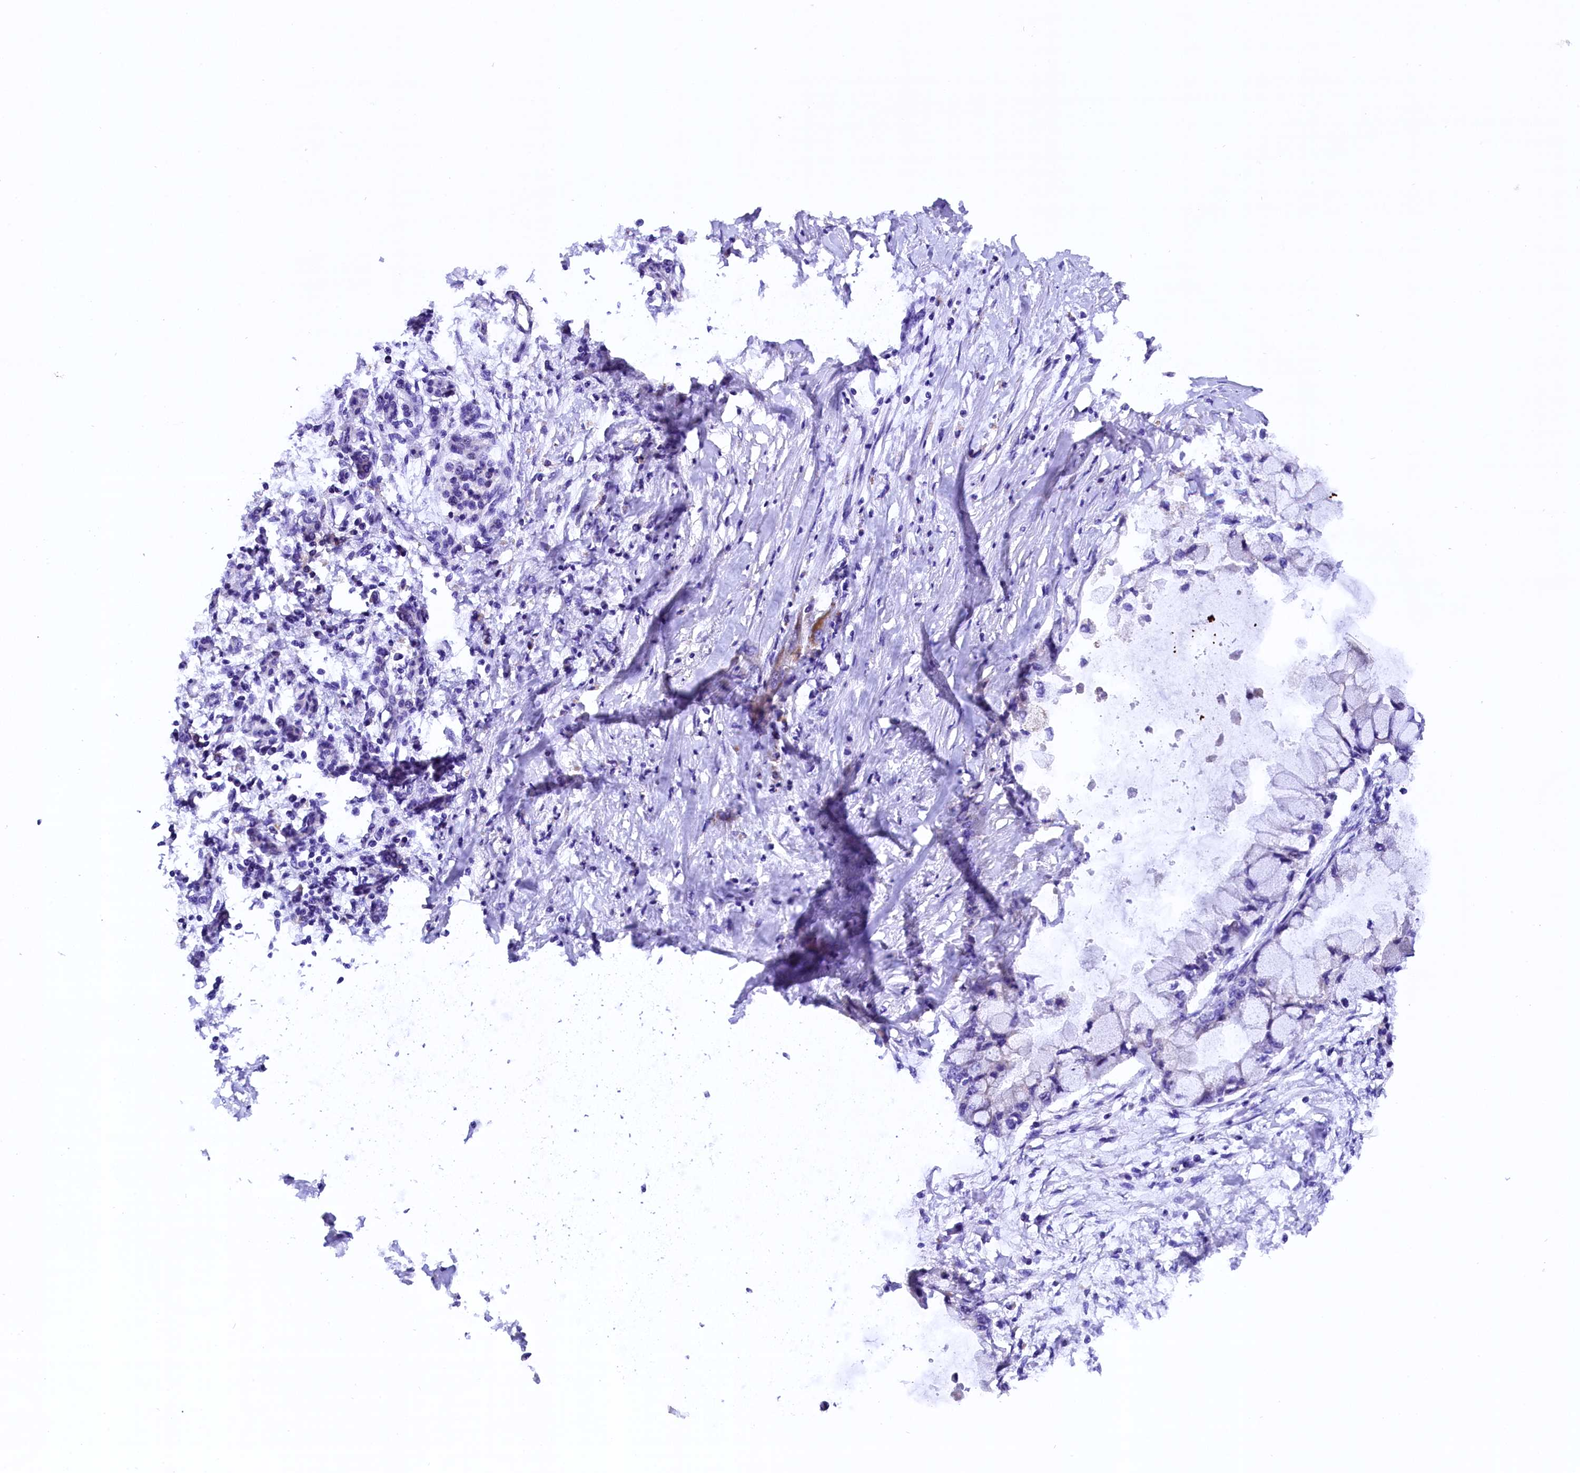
{"staining": {"intensity": "negative", "quantity": "none", "location": "none"}, "tissue": "pancreatic cancer", "cell_type": "Tumor cells", "image_type": "cancer", "snomed": [{"axis": "morphology", "description": "Adenocarcinoma, NOS"}, {"axis": "topography", "description": "Pancreas"}], "caption": "IHC histopathology image of pancreatic adenocarcinoma stained for a protein (brown), which demonstrates no expression in tumor cells. (DAB (3,3'-diaminobenzidine) immunohistochemistry visualized using brightfield microscopy, high magnification).", "gene": "CMTR2", "patient": {"sex": "male", "age": 48}}